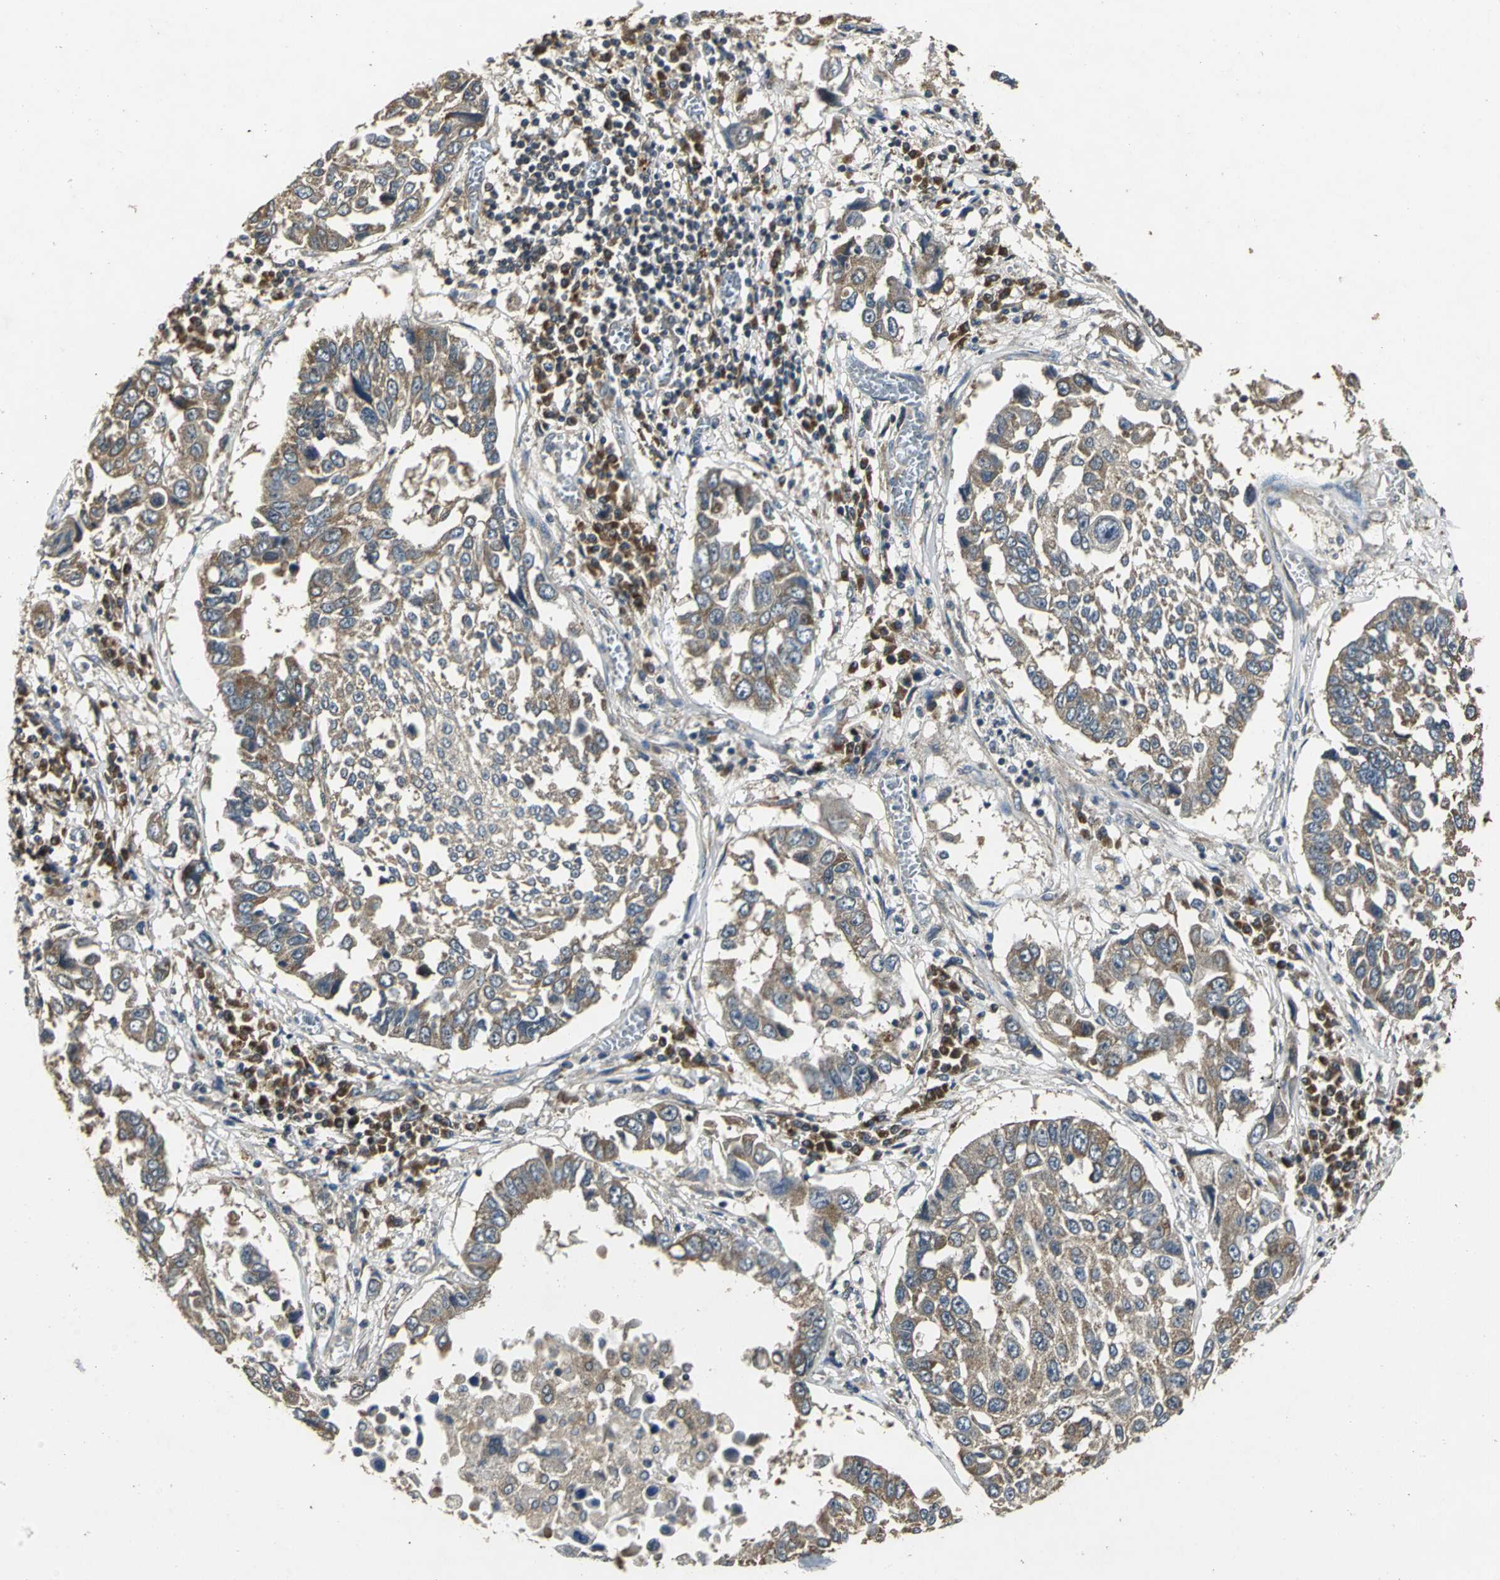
{"staining": {"intensity": "moderate", "quantity": ">75%", "location": "cytoplasmic/membranous"}, "tissue": "lung cancer", "cell_type": "Tumor cells", "image_type": "cancer", "snomed": [{"axis": "morphology", "description": "Squamous cell carcinoma, NOS"}, {"axis": "topography", "description": "Lung"}], "caption": "DAB immunohistochemical staining of human squamous cell carcinoma (lung) exhibits moderate cytoplasmic/membranous protein expression in approximately >75% of tumor cells. (DAB IHC with brightfield microscopy, high magnification).", "gene": "IRF3", "patient": {"sex": "male", "age": 71}}